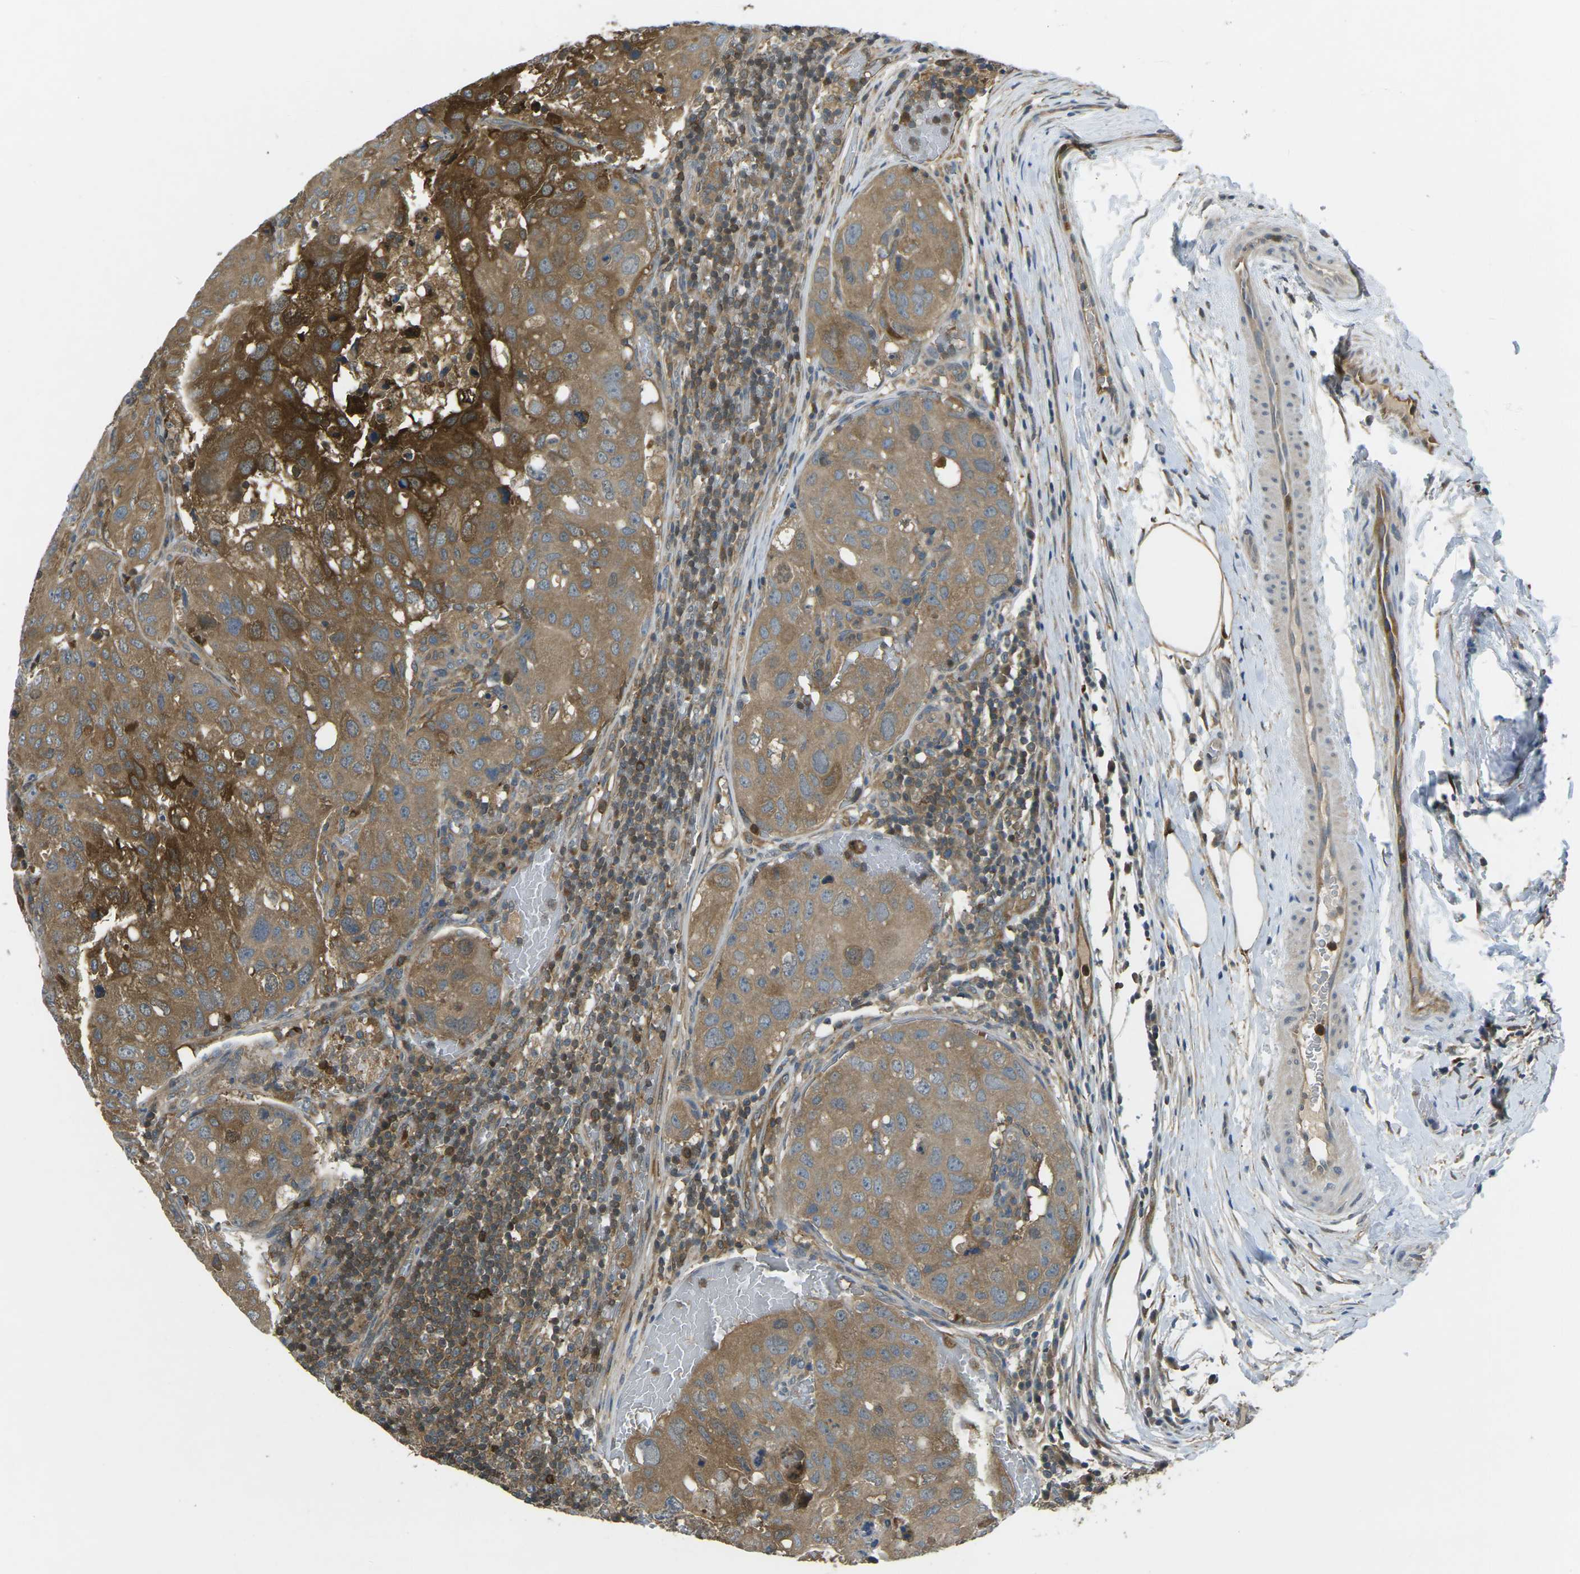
{"staining": {"intensity": "moderate", "quantity": ">75%", "location": "cytoplasmic/membranous"}, "tissue": "urothelial cancer", "cell_type": "Tumor cells", "image_type": "cancer", "snomed": [{"axis": "morphology", "description": "Urothelial carcinoma, High grade"}, {"axis": "topography", "description": "Lymph node"}, {"axis": "topography", "description": "Urinary bladder"}], "caption": "This is a photomicrograph of immunohistochemistry (IHC) staining of urothelial cancer, which shows moderate staining in the cytoplasmic/membranous of tumor cells.", "gene": "PIEZO2", "patient": {"sex": "male", "age": 51}}